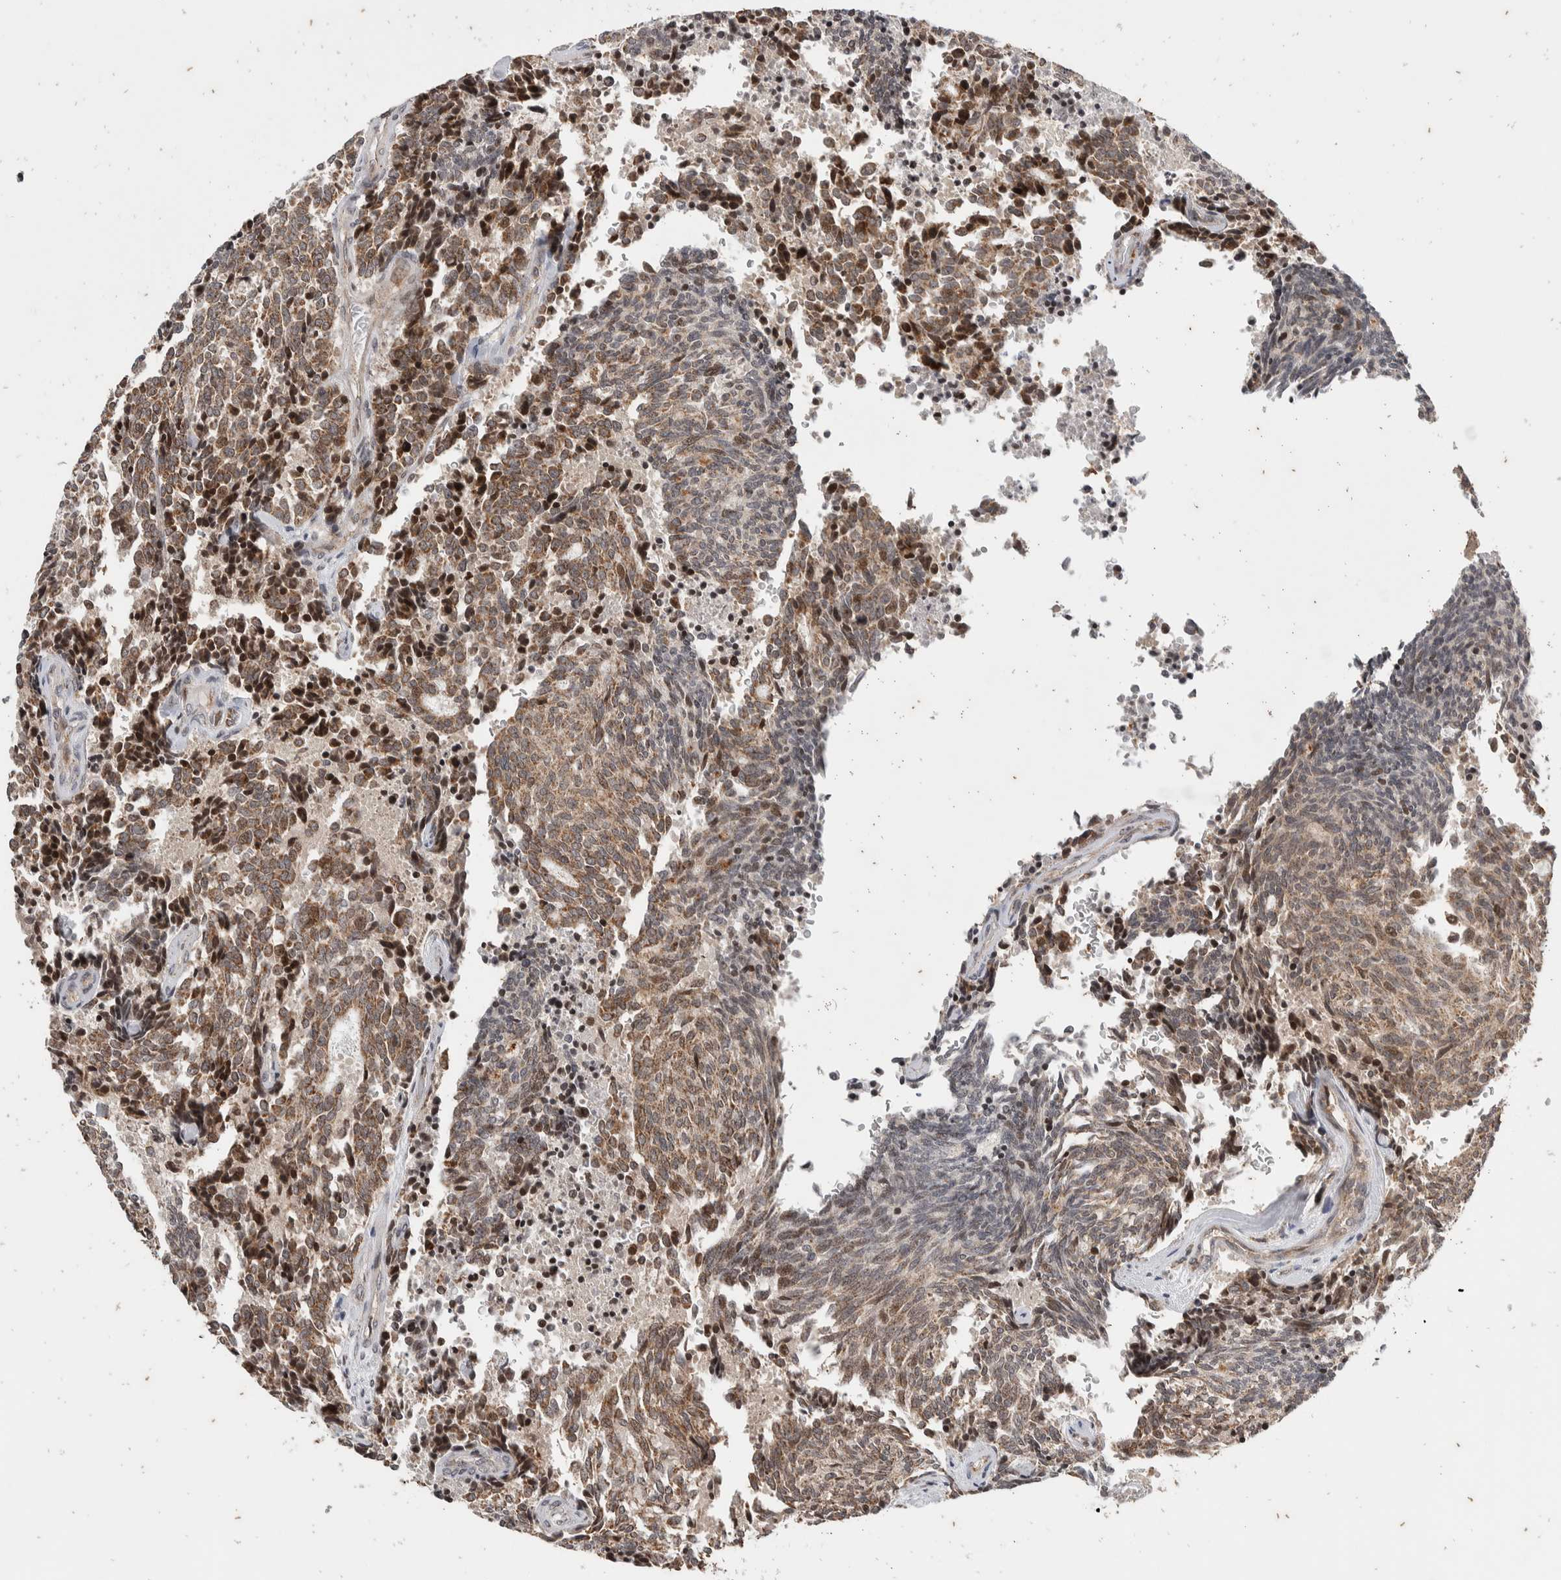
{"staining": {"intensity": "weak", "quantity": ">75%", "location": "cytoplasmic/membranous"}, "tissue": "carcinoid", "cell_type": "Tumor cells", "image_type": "cancer", "snomed": [{"axis": "morphology", "description": "Carcinoid, malignant, NOS"}, {"axis": "topography", "description": "Pancreas"}], "caption": "Tumor cells display low levels of weak cytoplasmic/membranous staining in about >75% of cells in carcinoid (malignant).", "gene": "ATXN7L1", "patient": {"sex": "female", "age": 54}}